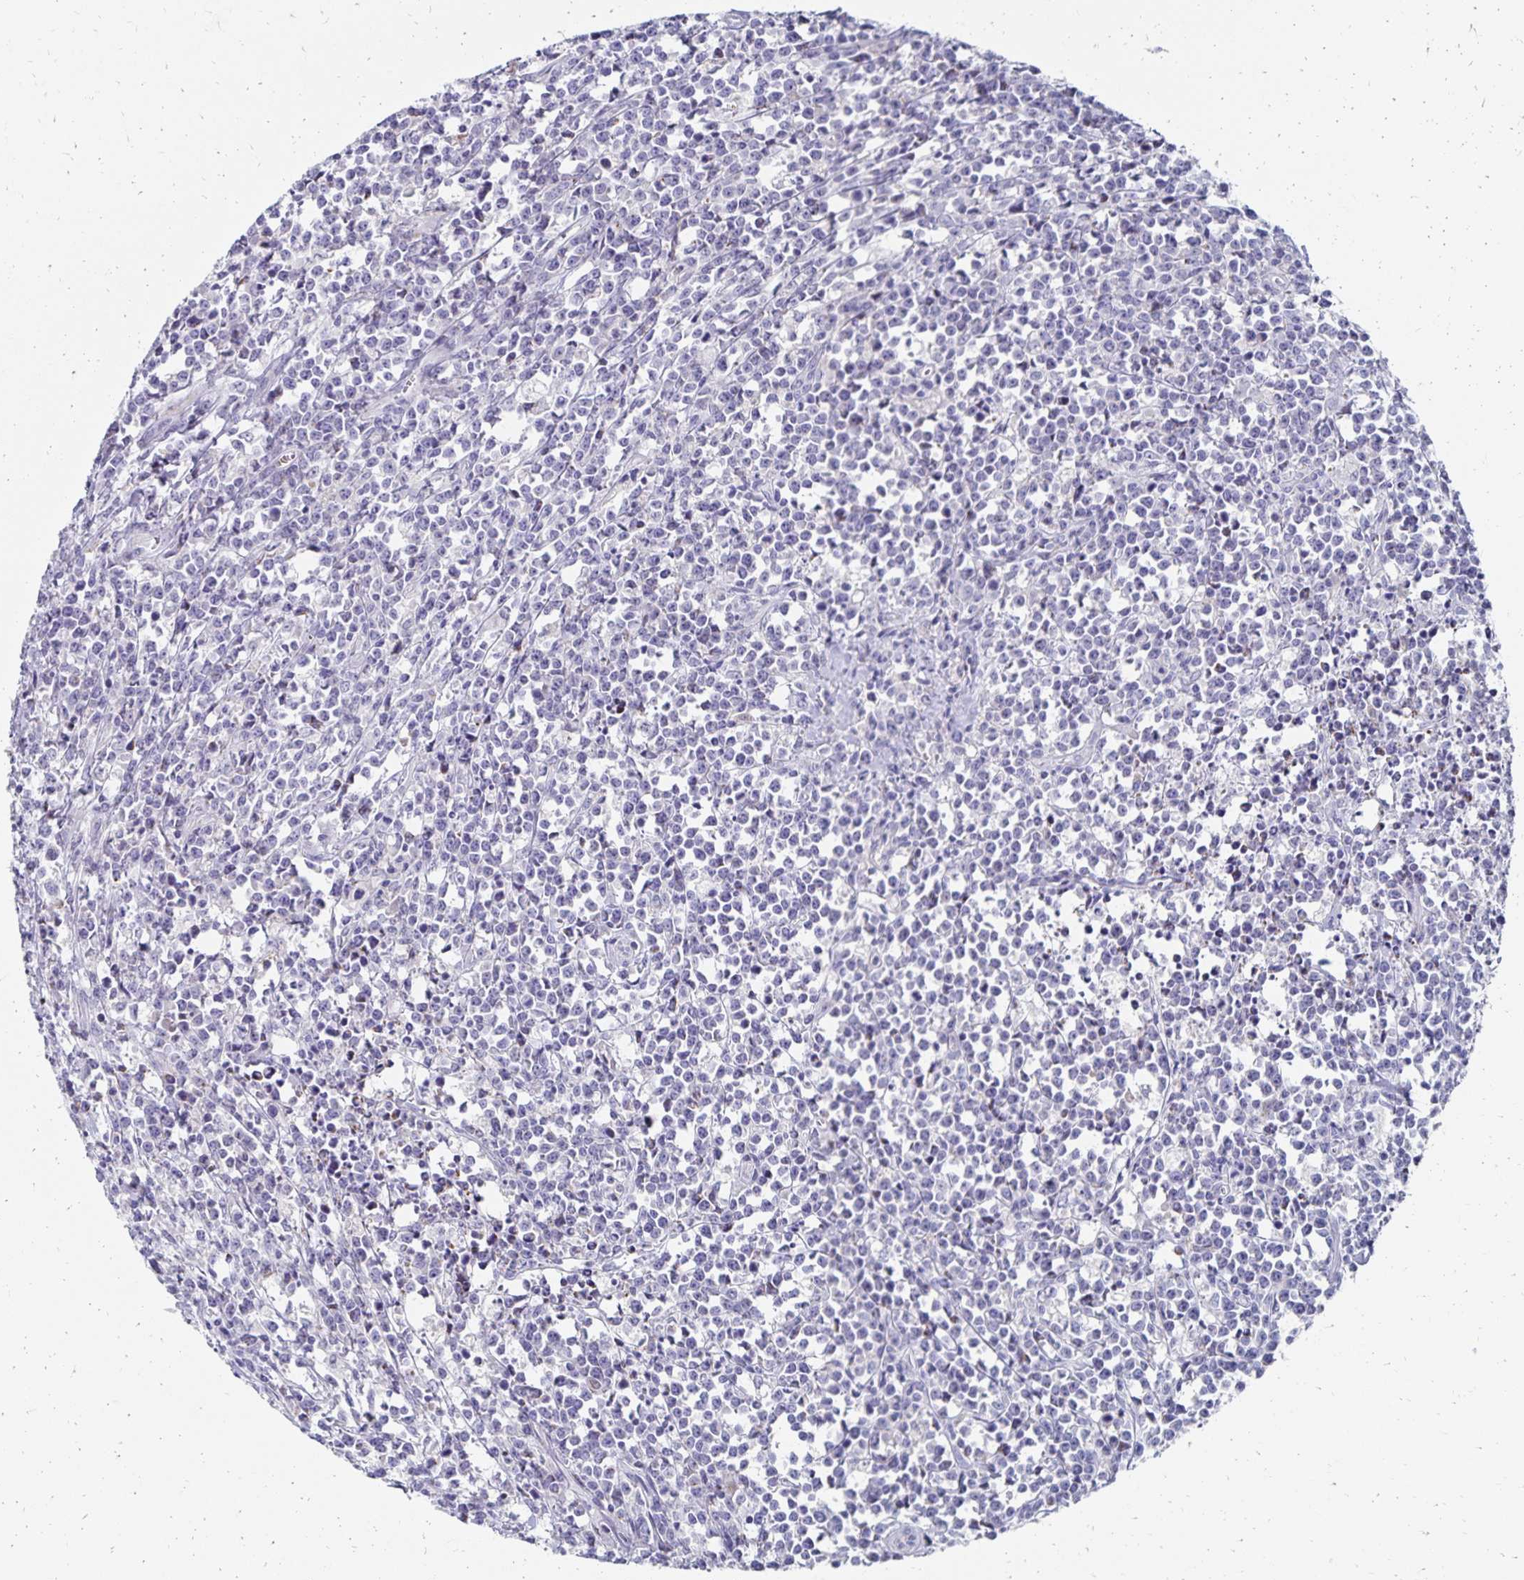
{"staining": {"intensity": "negative", "quantity": "none", "location": "none"}, "tissue": "lymphoma", "cell_type": "Tumor cells", "image_type": "cancer", "snomed": [{"axis": "morphology", "description": "Malignant lymphoma, non-Hodgkin's type, High grade"}, {"axis": "topography", "description": "Small intestine"}], "caption": "This is an IHC histopathology image of human high-grade malignant lymphoma, non-Hodgkin's type. There is no expression in tumor cells.", "gene": "NECAP1", "patient": {"sex": "female", "age": 56}}